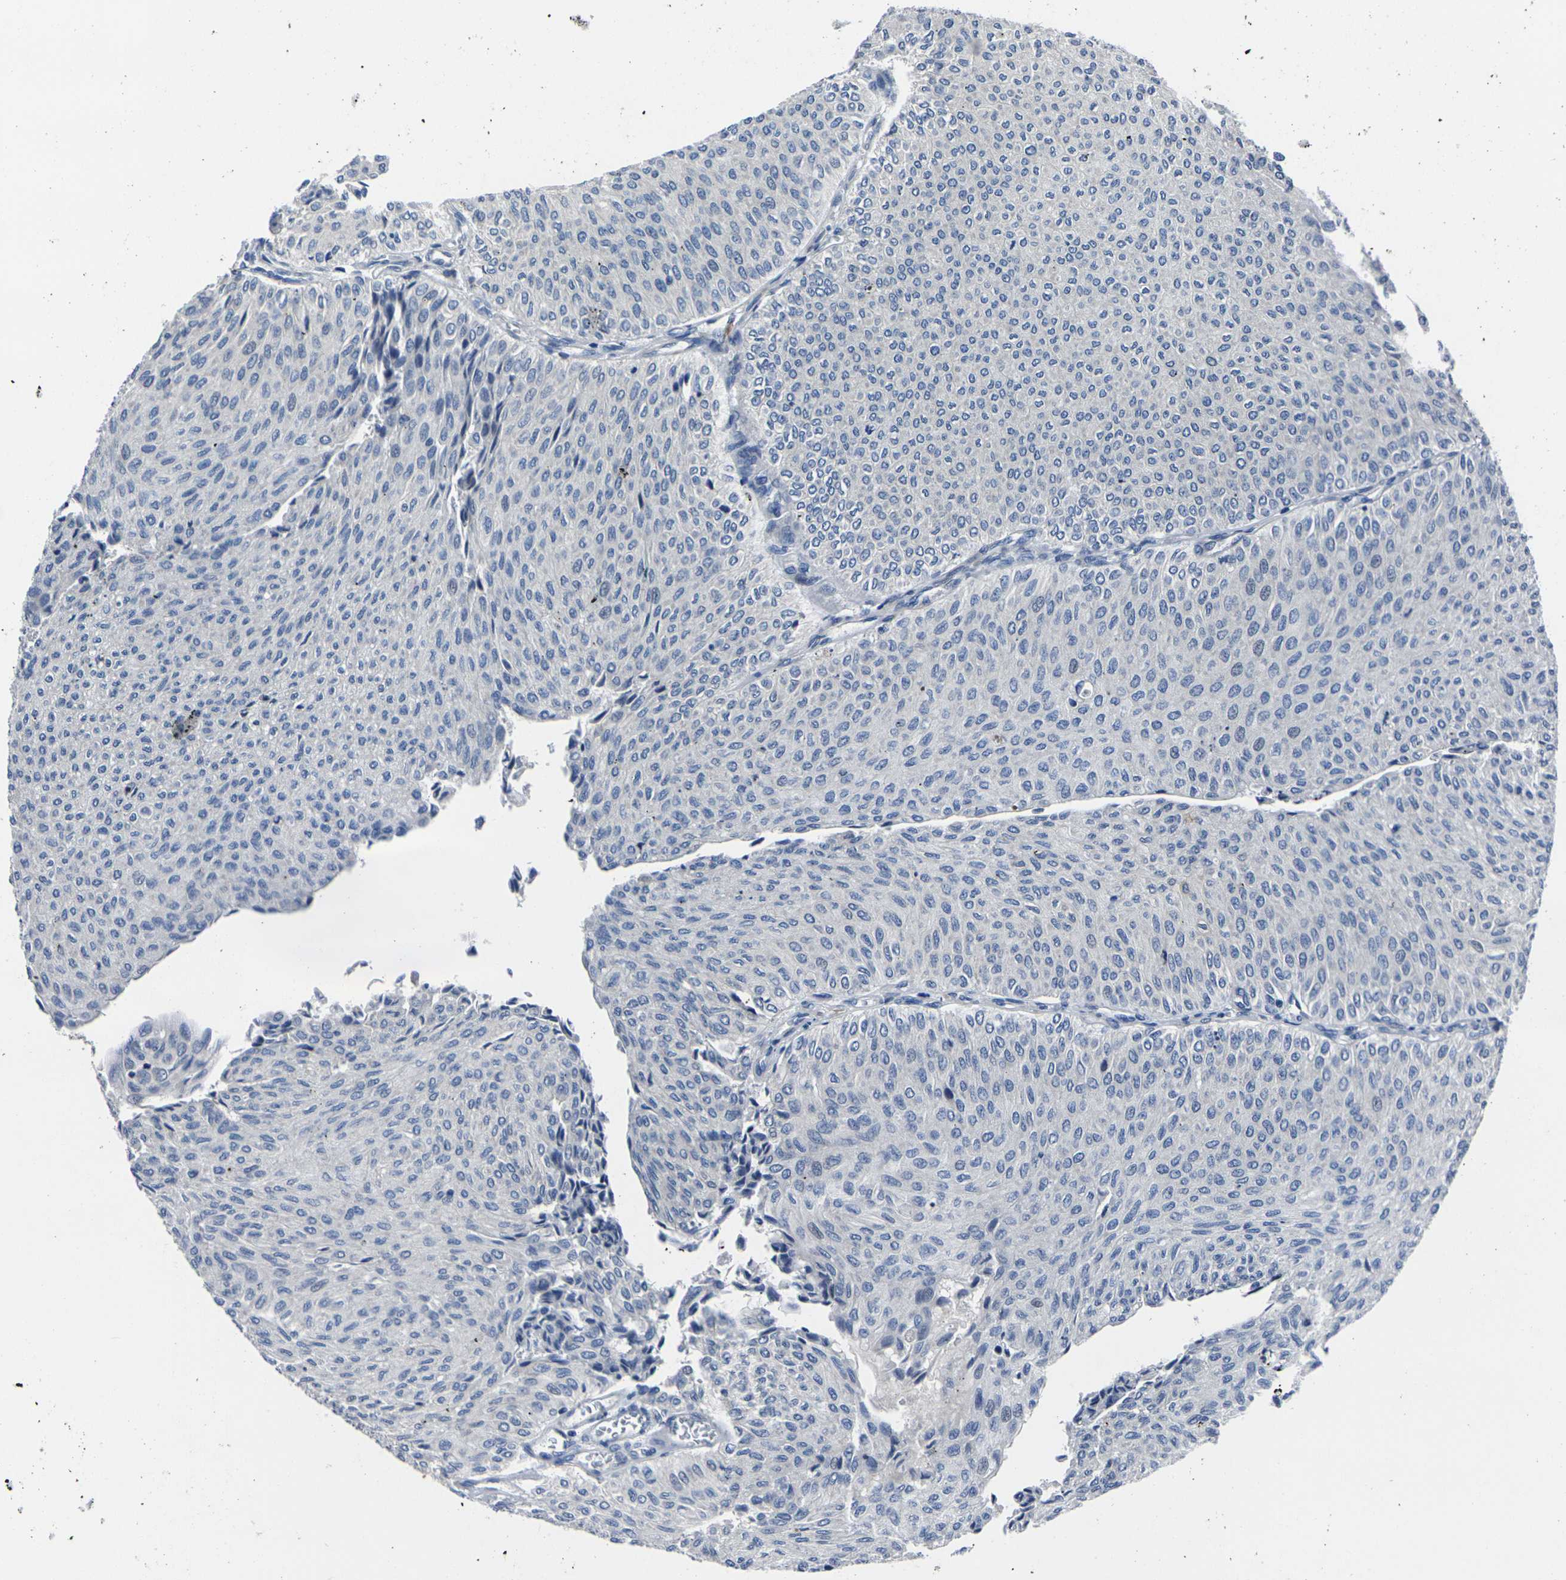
{"staining": {"intensity": "negative", "quantity": "none", "location": "none"}, "tissue": "urothelial cancer", "cell_type": "Tumor cells", "image_type": "cancer", "snomed": [{"axis": "morphology", "description": "Urothelial carcinoma, Low grade"}, {"axis": "topography", "description": "Urinary bladder"}], "caption": "Tumor cells show no significant protein staining in low-grade urothelial carcinoma.", "gene": "CYP2C8", "patient": {"sex": "male", "age": 78}}